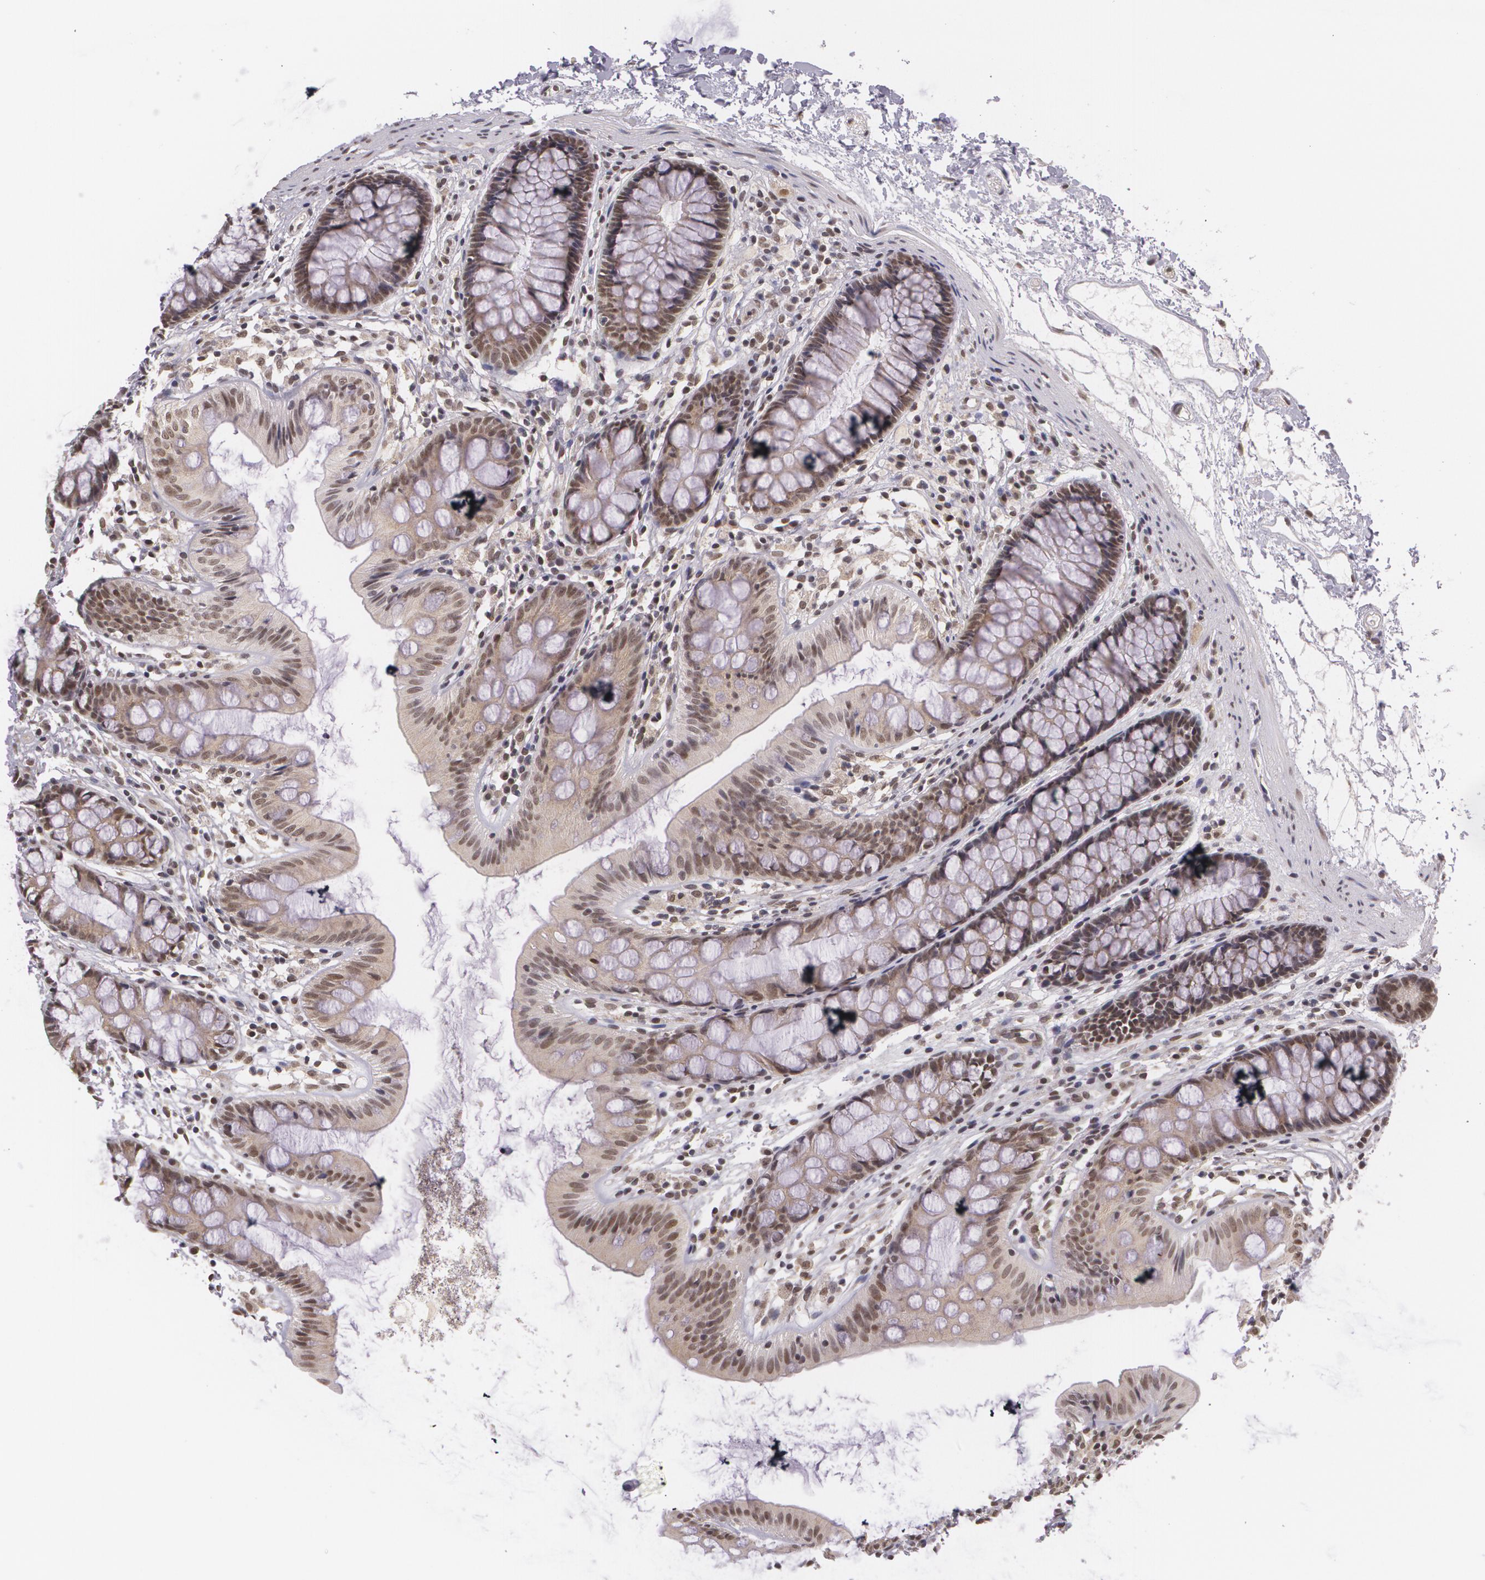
{"staining": {"intensity": "moderate", "quantity": ">75%", "location": "nuclear"}, "tissue": "colon", "cell_type": "Endothelial cells", "image_type": "normal", "snomed": [{"axis": "morphology", "description": "Normal tissue, NOS"}, {"axis": "topography", "description": "Colon"}], "caption": "Protein staining shows moderate nuclear expression in approximately >75% of endothelial cells in benign colon.", "gene": "ALX1", "patient": {"sex": "female", "age": 52}}